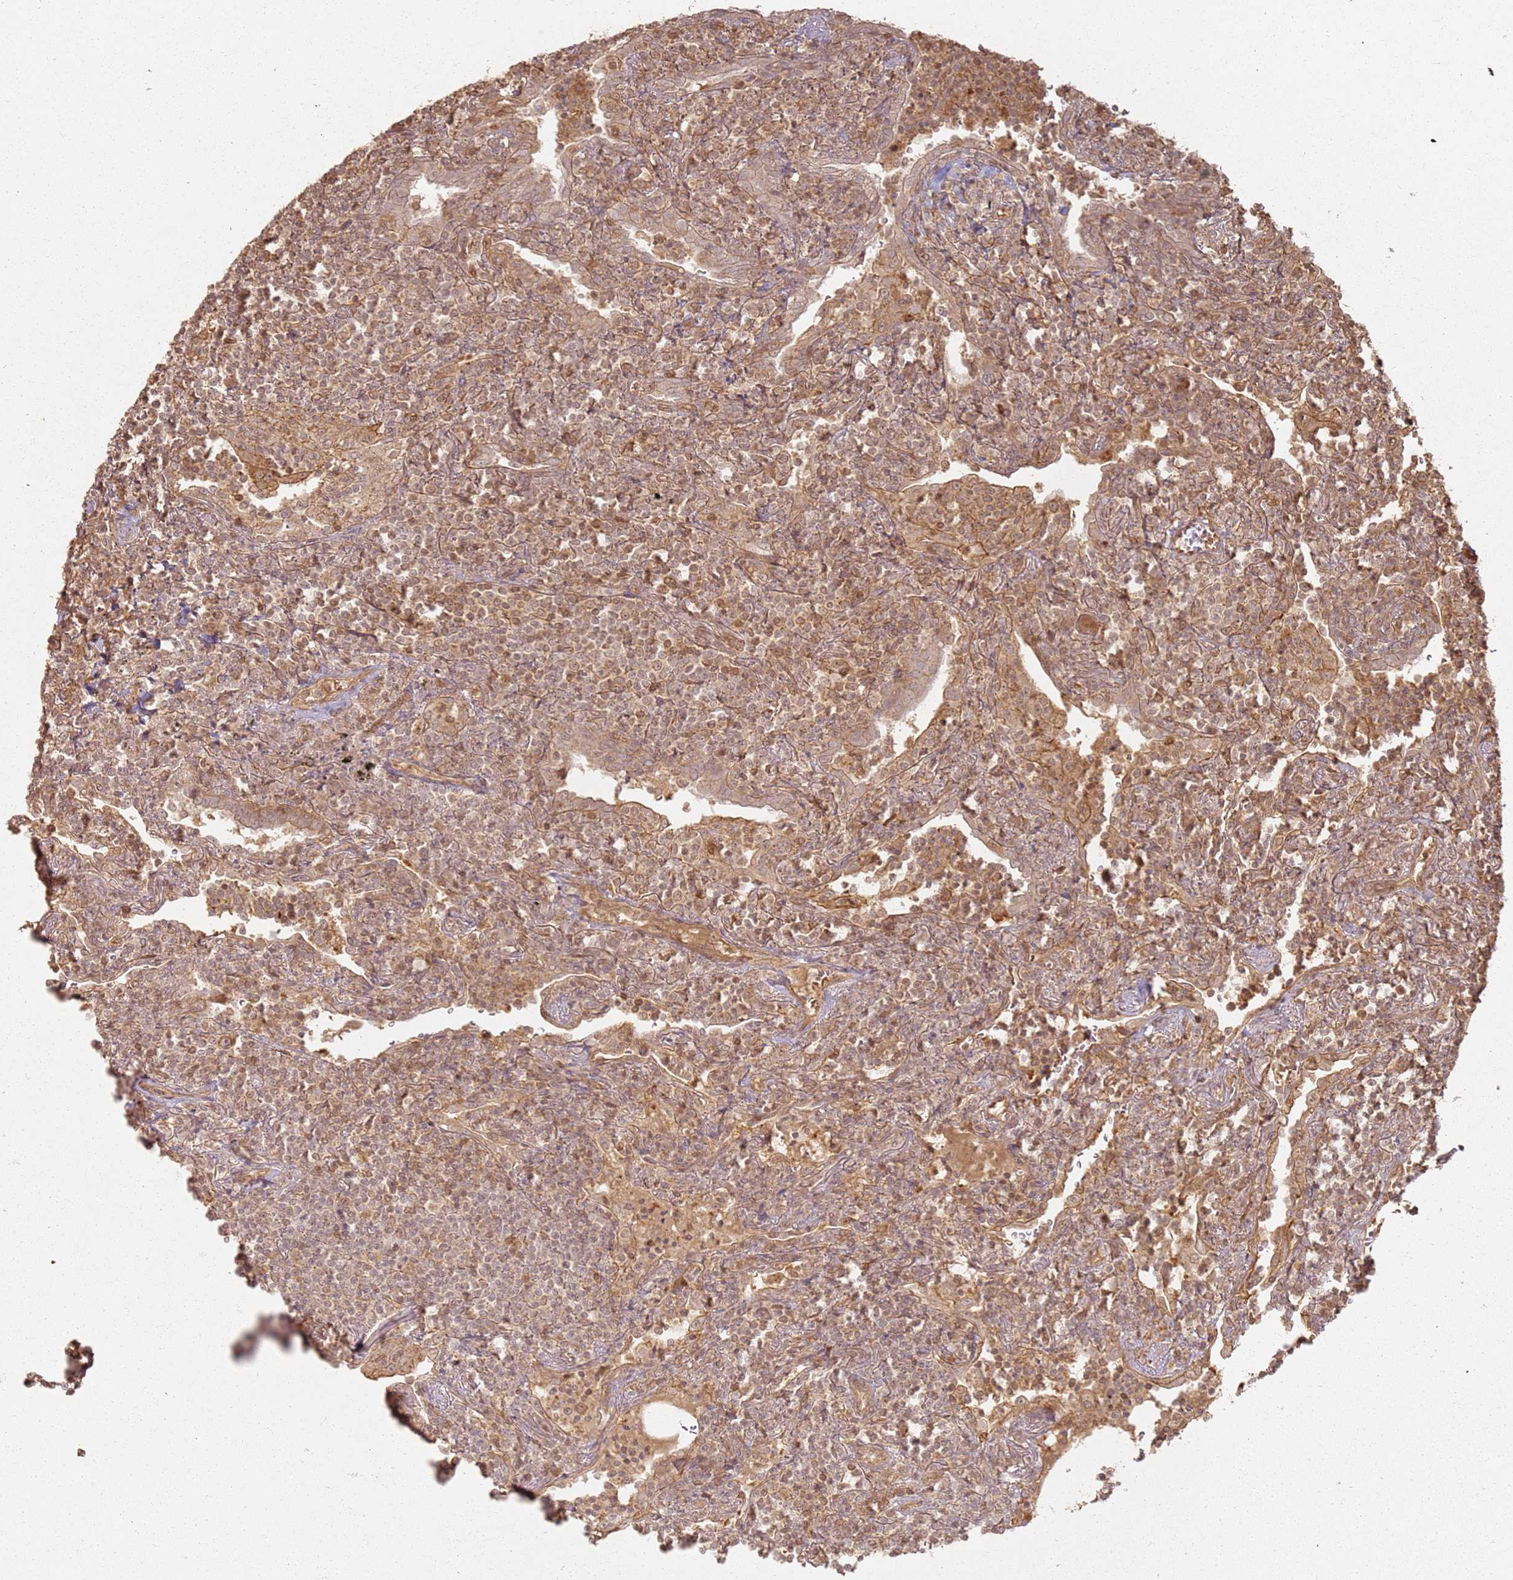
{"staining": {"intensity": "moderate", "quantity": "25%-75%", "location": "cytoplasmic/membranous"}, "tissue": "lymphoma", "cell_type": "Tumor cells", "image_type": "cancer", "snomed": [{"axis": "morphology", "description": "Malignant lymphoma, non-Hodgkin's type, Low grade"}, {"axis": "topography", "description": "Lung"}], "caption": "This is an image of immunohistochemistry staining of lymphoma, which shows moderate staining in the cytoplasmic/membranous of tumor cells.", "gene": "ZNF776", "patient": {"sex": "female", "age": 71}}